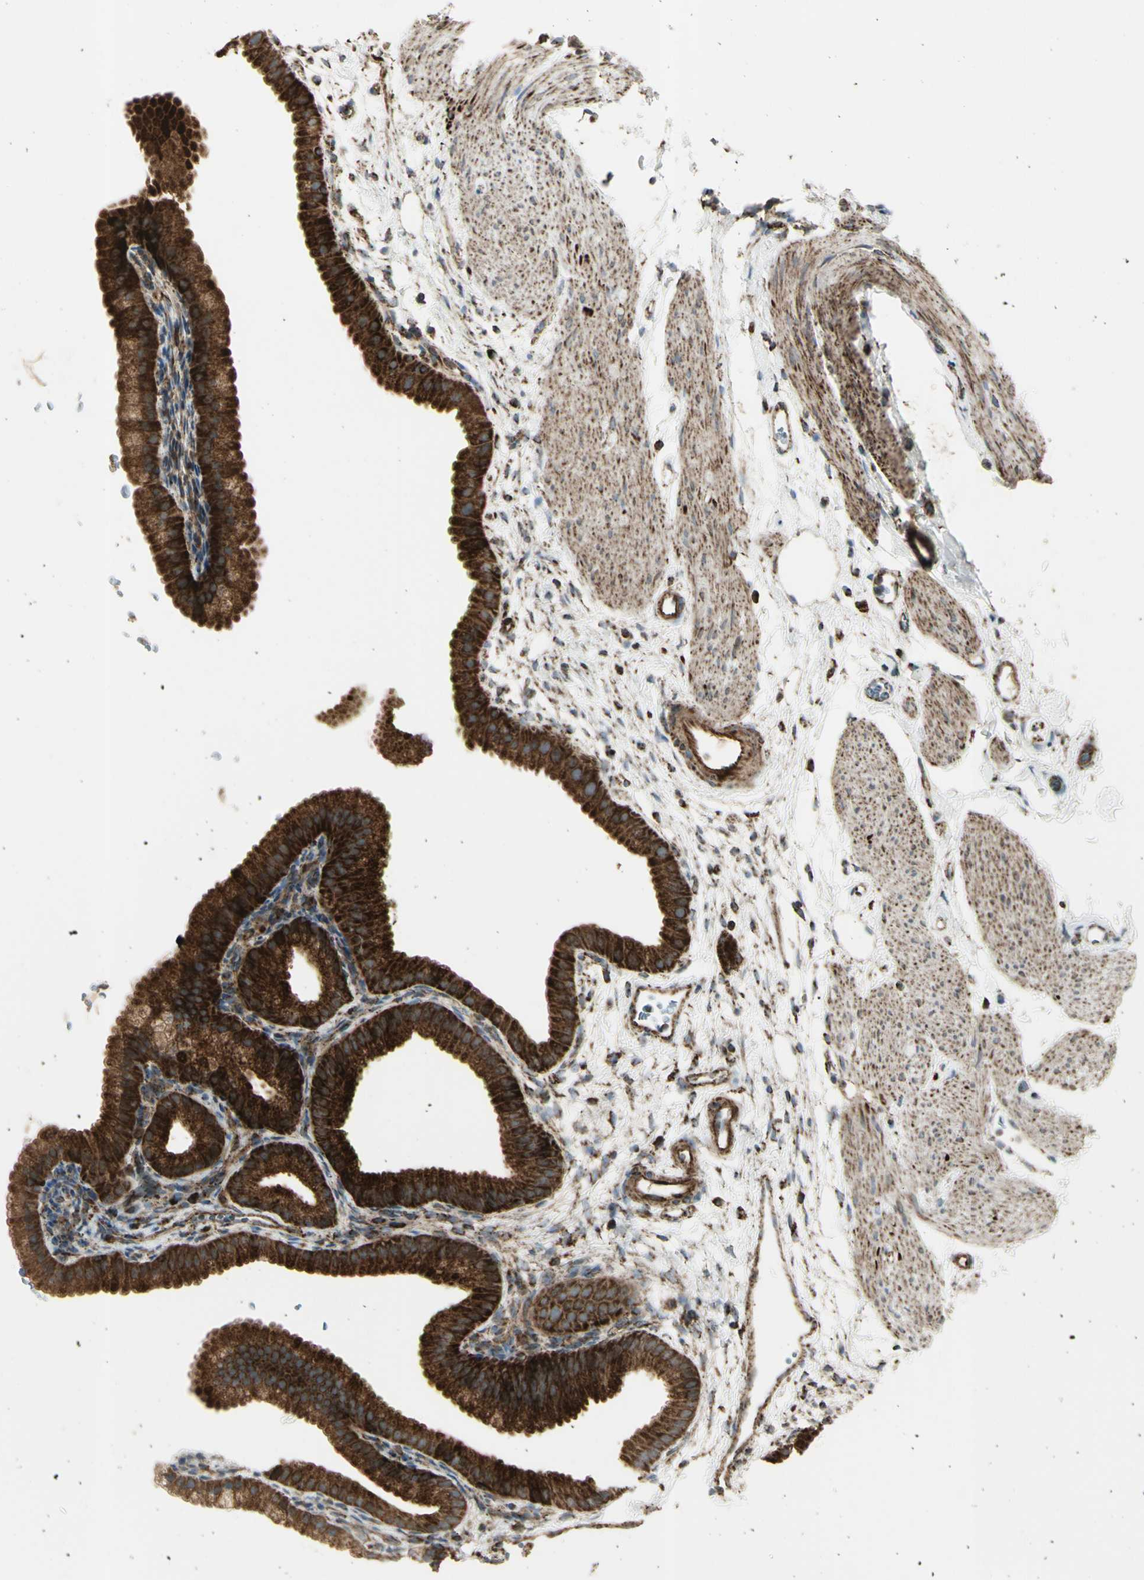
{"staining": {"intensity": "strong", "quantity": ">75%", "location": "cytoplasmic/membranous"}, "tissue": "gallbladder", "cell_type": "Glandular cells", "image_type": "normal", "snomed": [{"axis": "morphology", "description": "Normal tissue, NOS"}, {"axis": "topography", "description": "Gallbladder"}], "caption": "A brown stain shows strong cytoplasmic/membranous staining of a protein in glandular cells of unremarkable human gallbladder. The staining is performed using DAB (3,3'-diaminobenzidine) brown chromogen to label protein expression. The nuclei are counter-stained blue using hematoxylin.", "gene": "CYB5R1", "patient": {"sex": "female", "age": 64}}